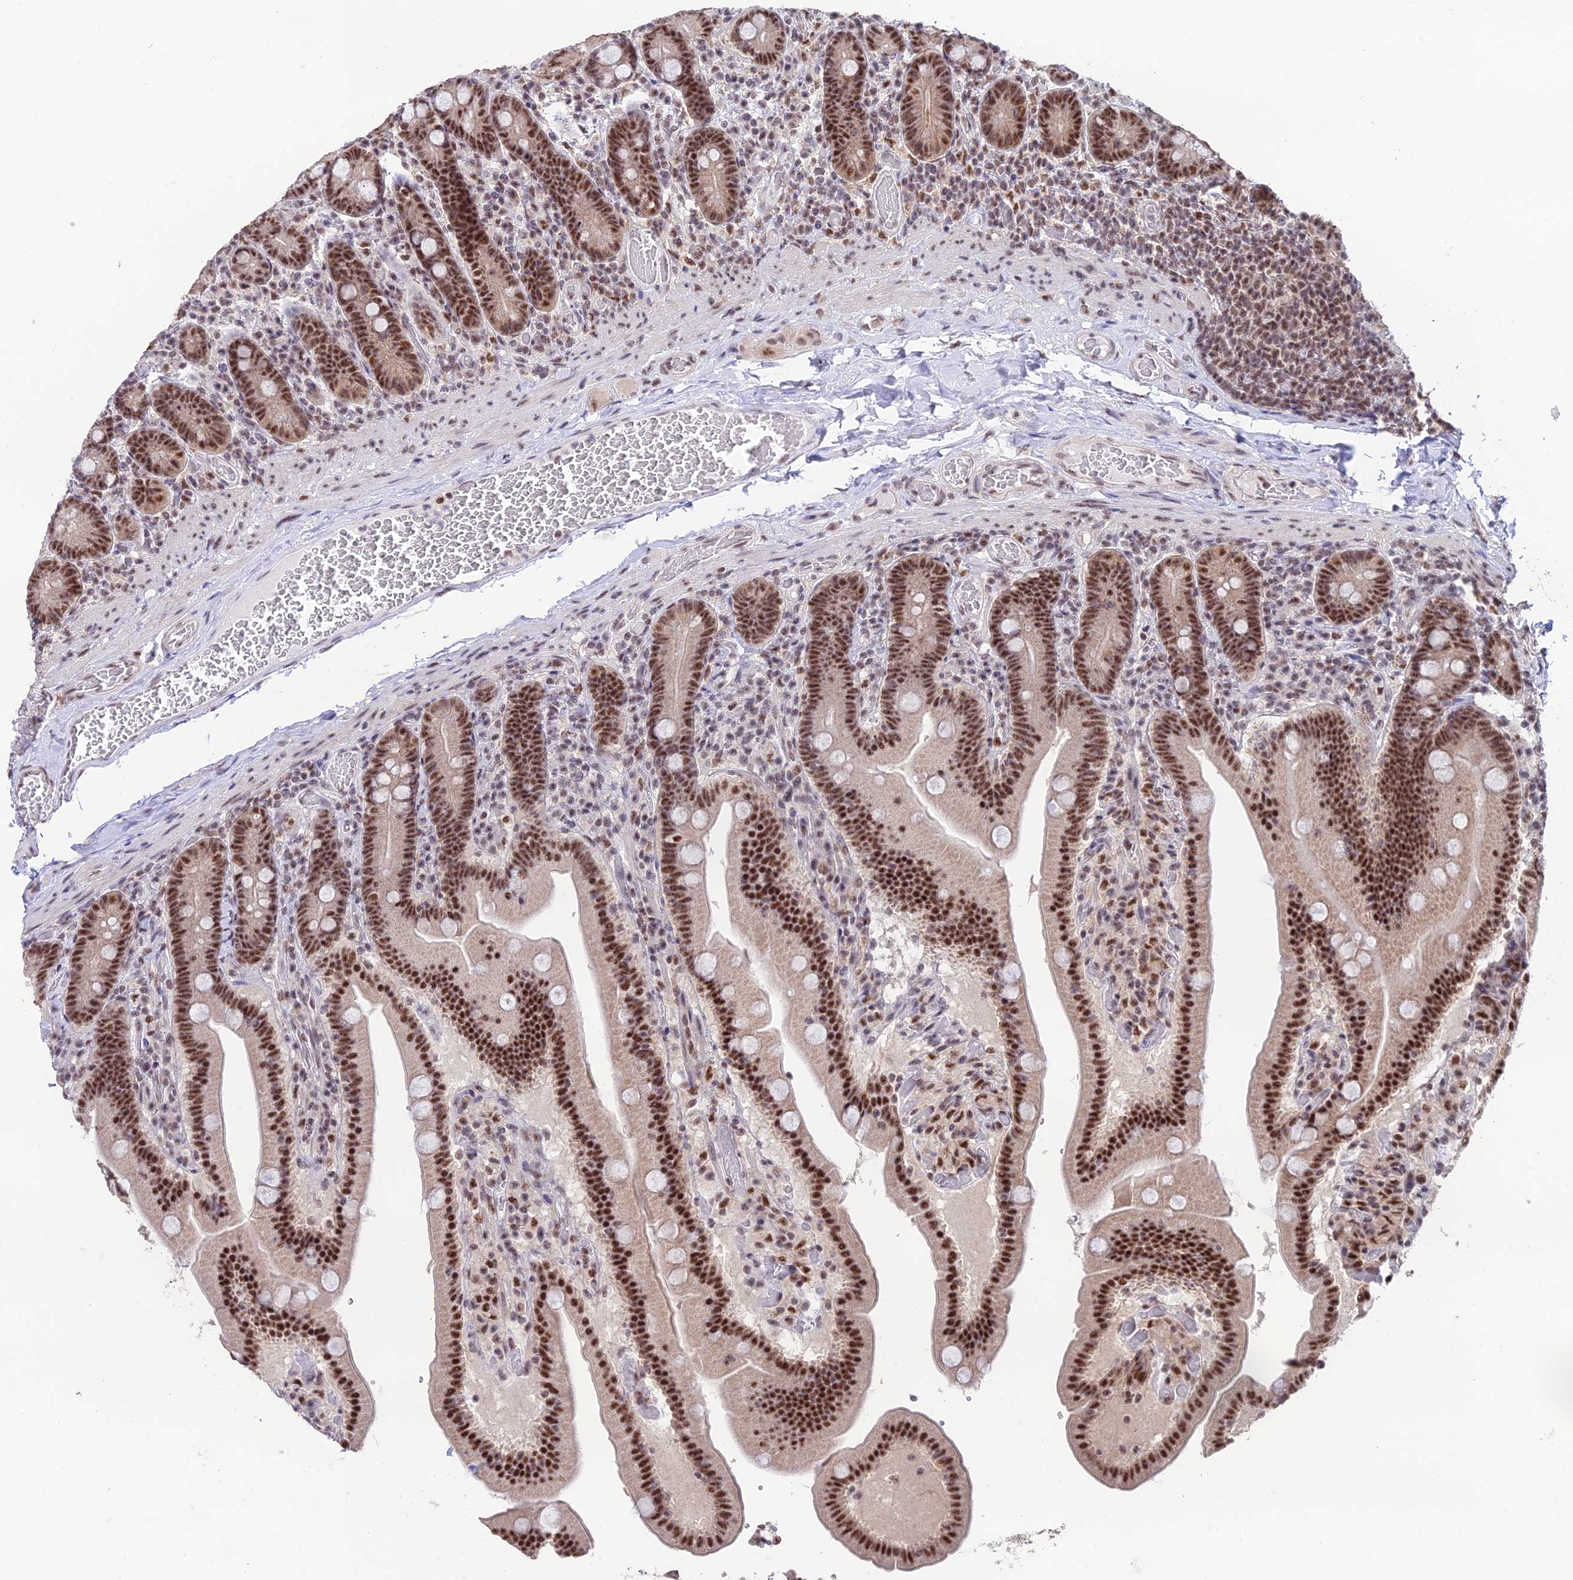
{"staining": {"intensity": "strong", "quantity": ">75%", "location": "nuclear"}, "tissue": "duodenum", "cell_type": "Glandular cells", "image_type": "normal", "snomed": [{"axis": "morphology", "description": "Normal tissue, NOS"}, {"axis": "topography", "description": "Duodenum"}], "caption": "Protein expression by IHC reveals strong nuclear expression in about >75% of glandular cells in normal duodenum.", "gene": "THOC7", "patient": {"sex": "female", "age": 62}}